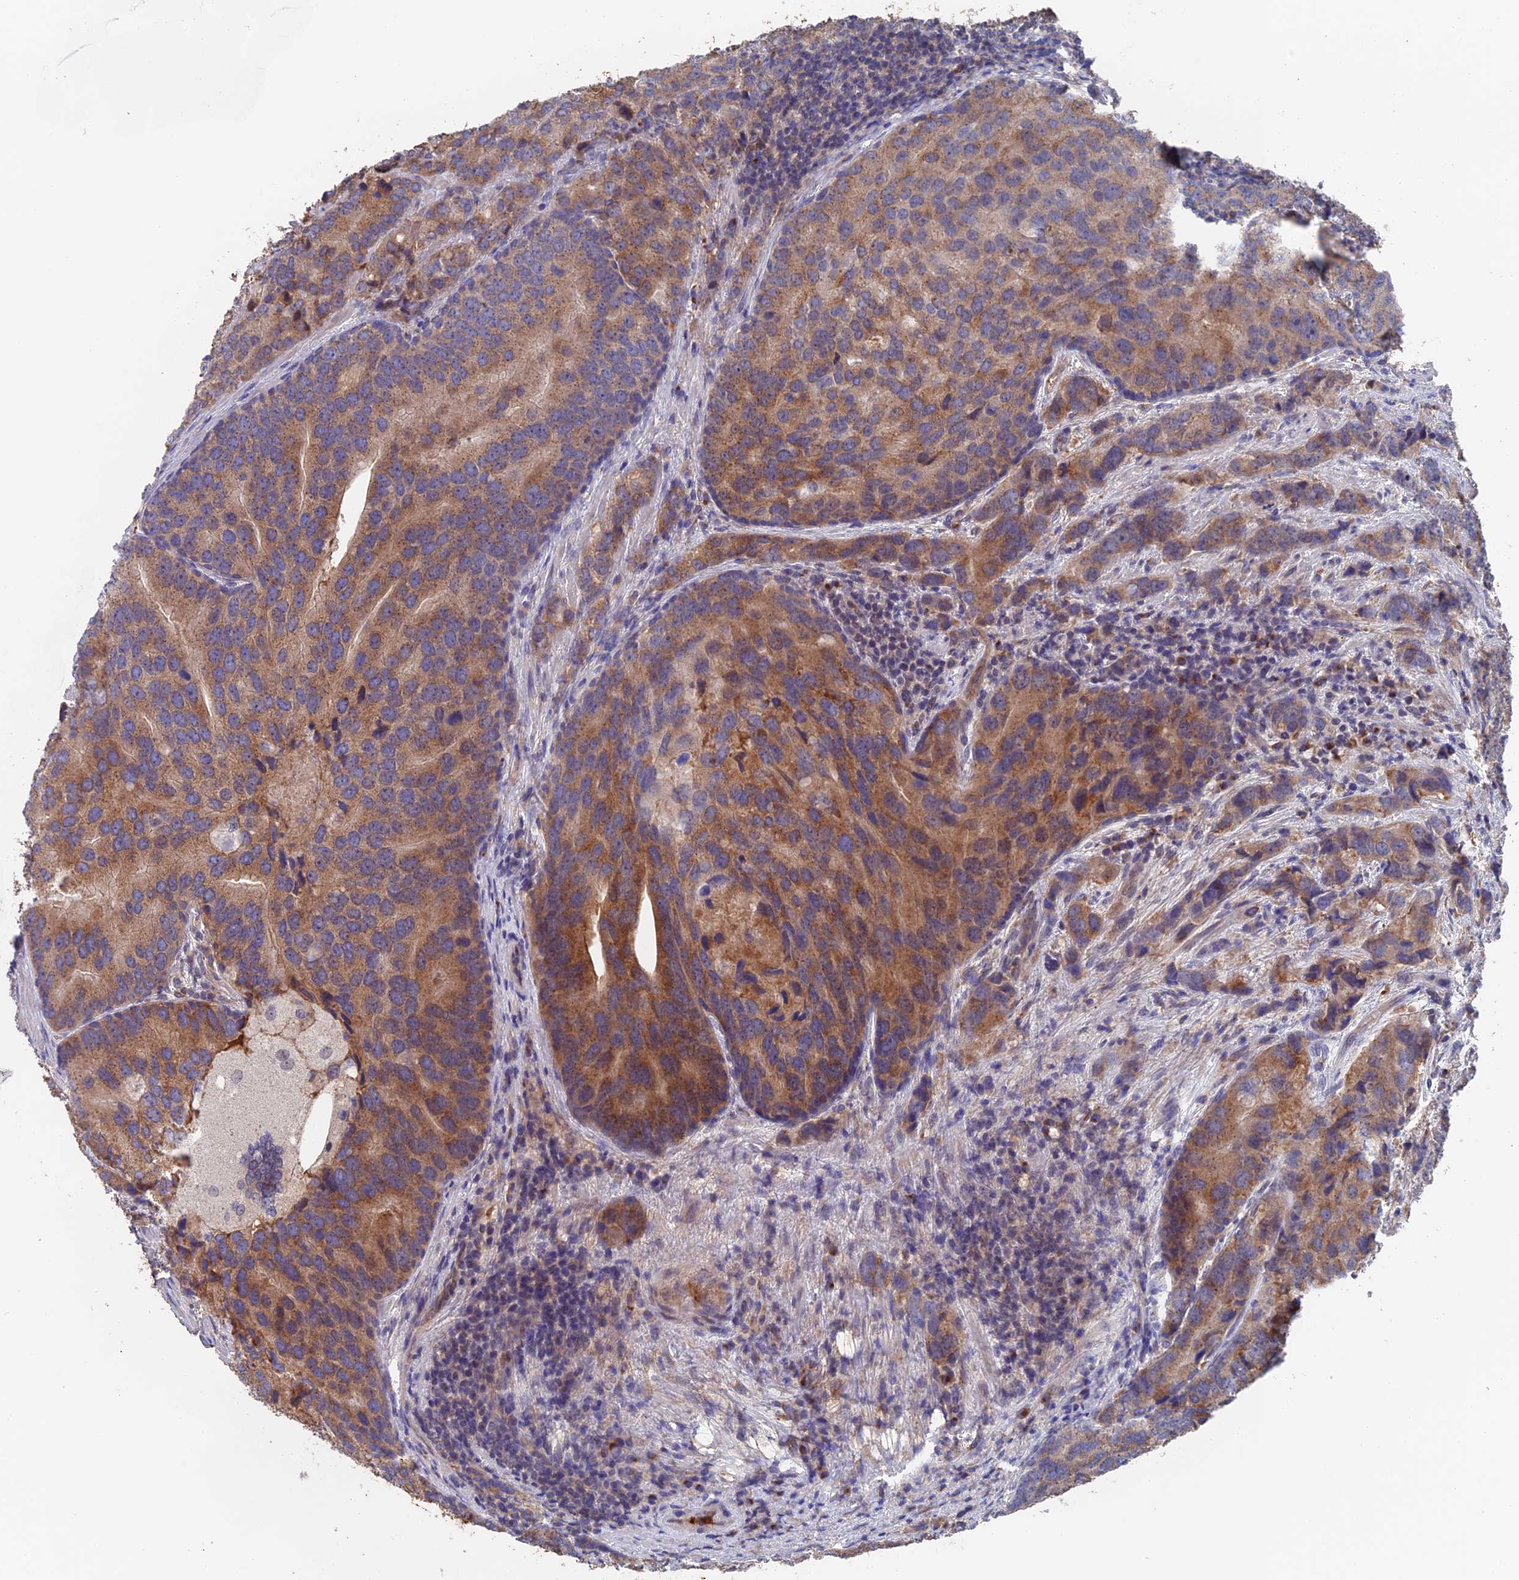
{"staining": {"intensity": "moderate", "quantity": ">75%", "location": "cytoplasmic/membranous"}, "tissue": "prostate cancer", "cell_type": "Tumor cells", "image_type": "cancer", "snomed": [{"axis": "morphology", "description": "Adenocarcinoma, High grade"}, {"axis": "topography", "description": "Prostate"}], "caption": "Prostate adenocarcinoma (high-grade) stained for a protein (brown) displays moderate cytoplasmic/membranous positive positivity in about >75% of tumor cells.", "gene": "HPF1", "patient": {"sex": "male", "age": 62}}